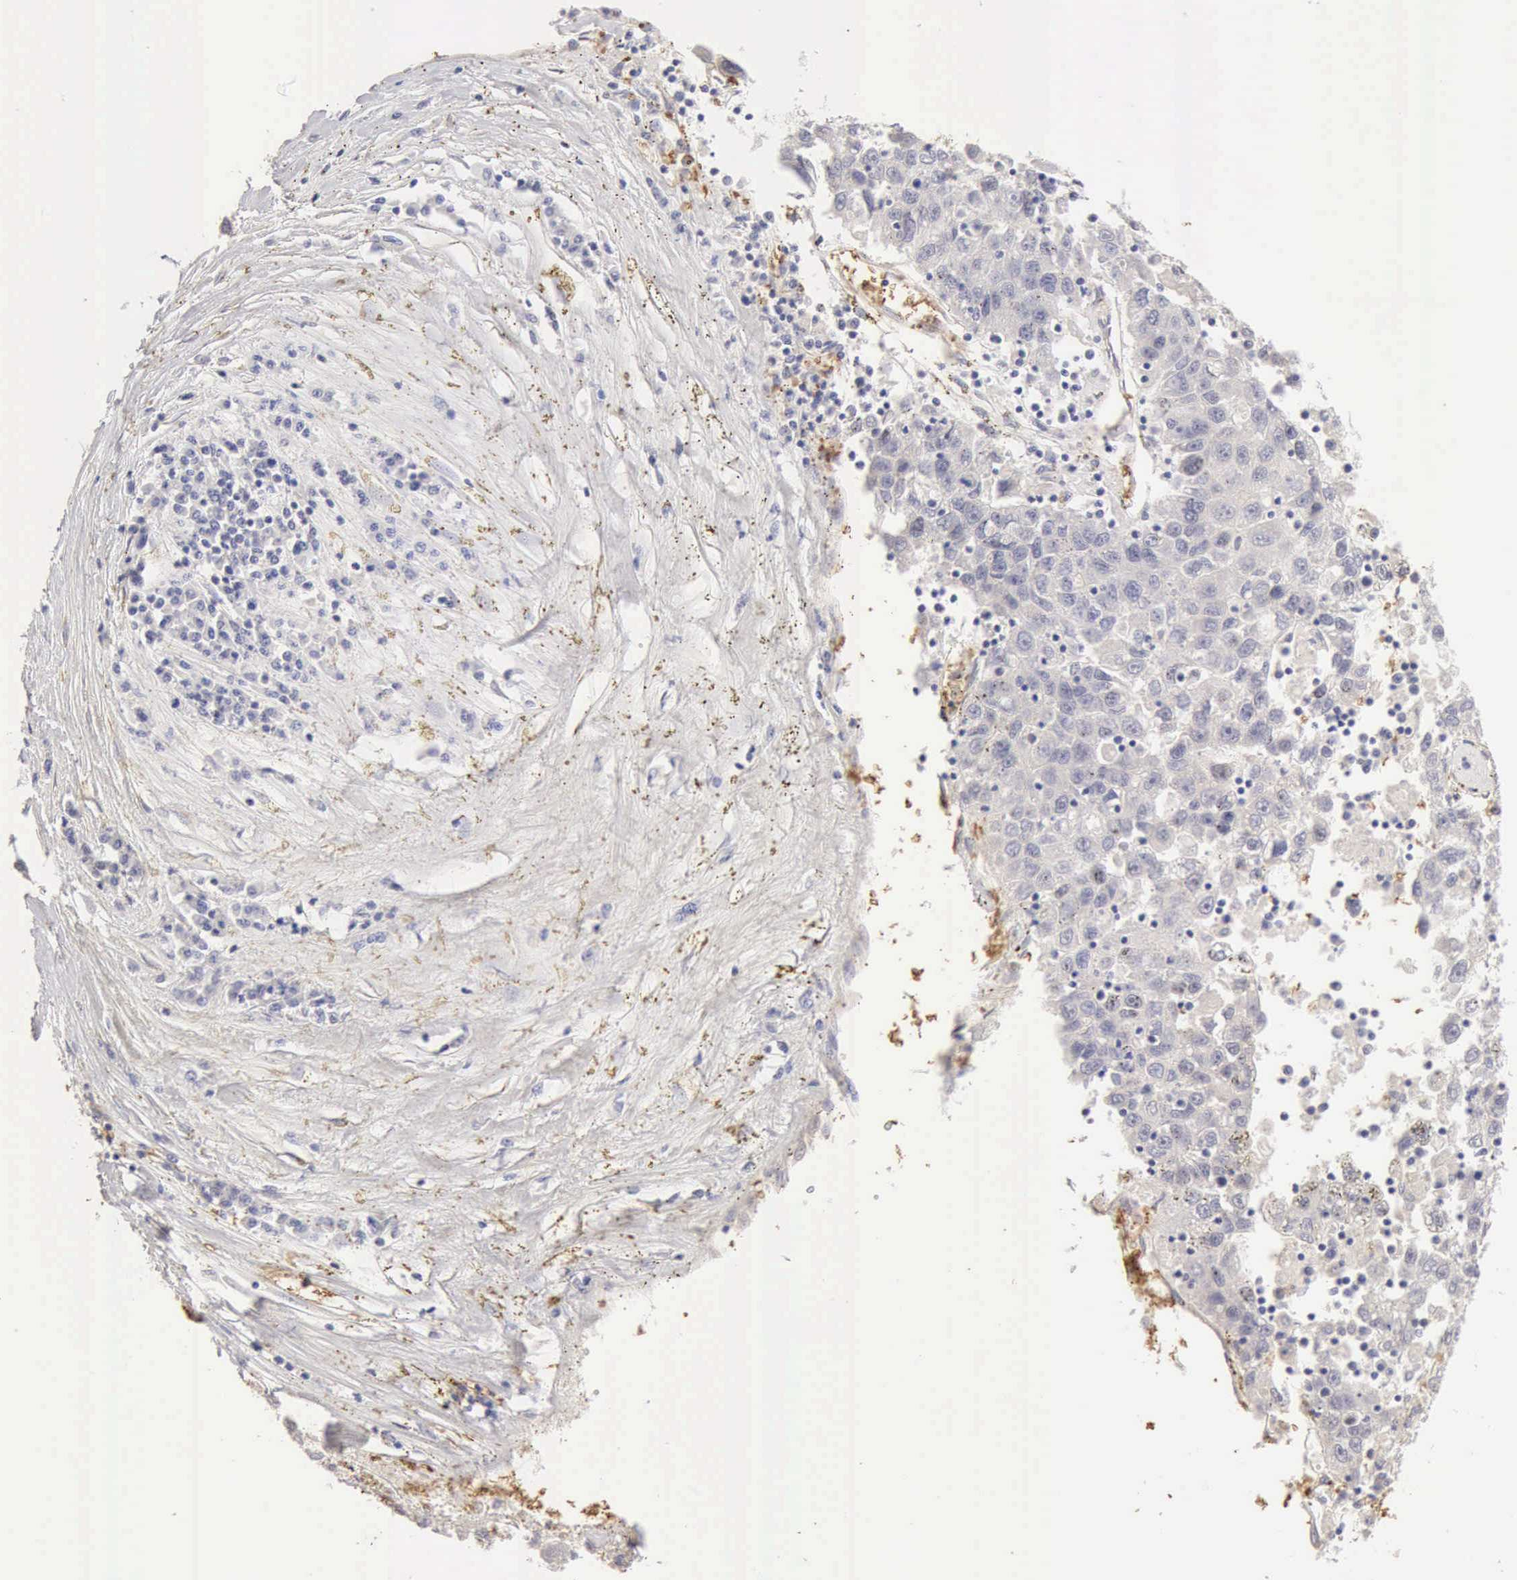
{"staining": {"intensity": "negative", "quantity": "none", "location": "none"}, "tissue": "liver cancer", "cell_type": "Tumor cells", "image_type": "cancer", "snomed": [{"axis": "morphology", "description": "Carcinoma, Hepatocellular, NOS"}, {"axis": "topography", "description": "Liver"}], "caption": "Tumor cells show no significant positivity in liver cancer (hepatocellular carcinoma).", "gene": "CFI", "patient": {"sex": "male", "age": 49}}